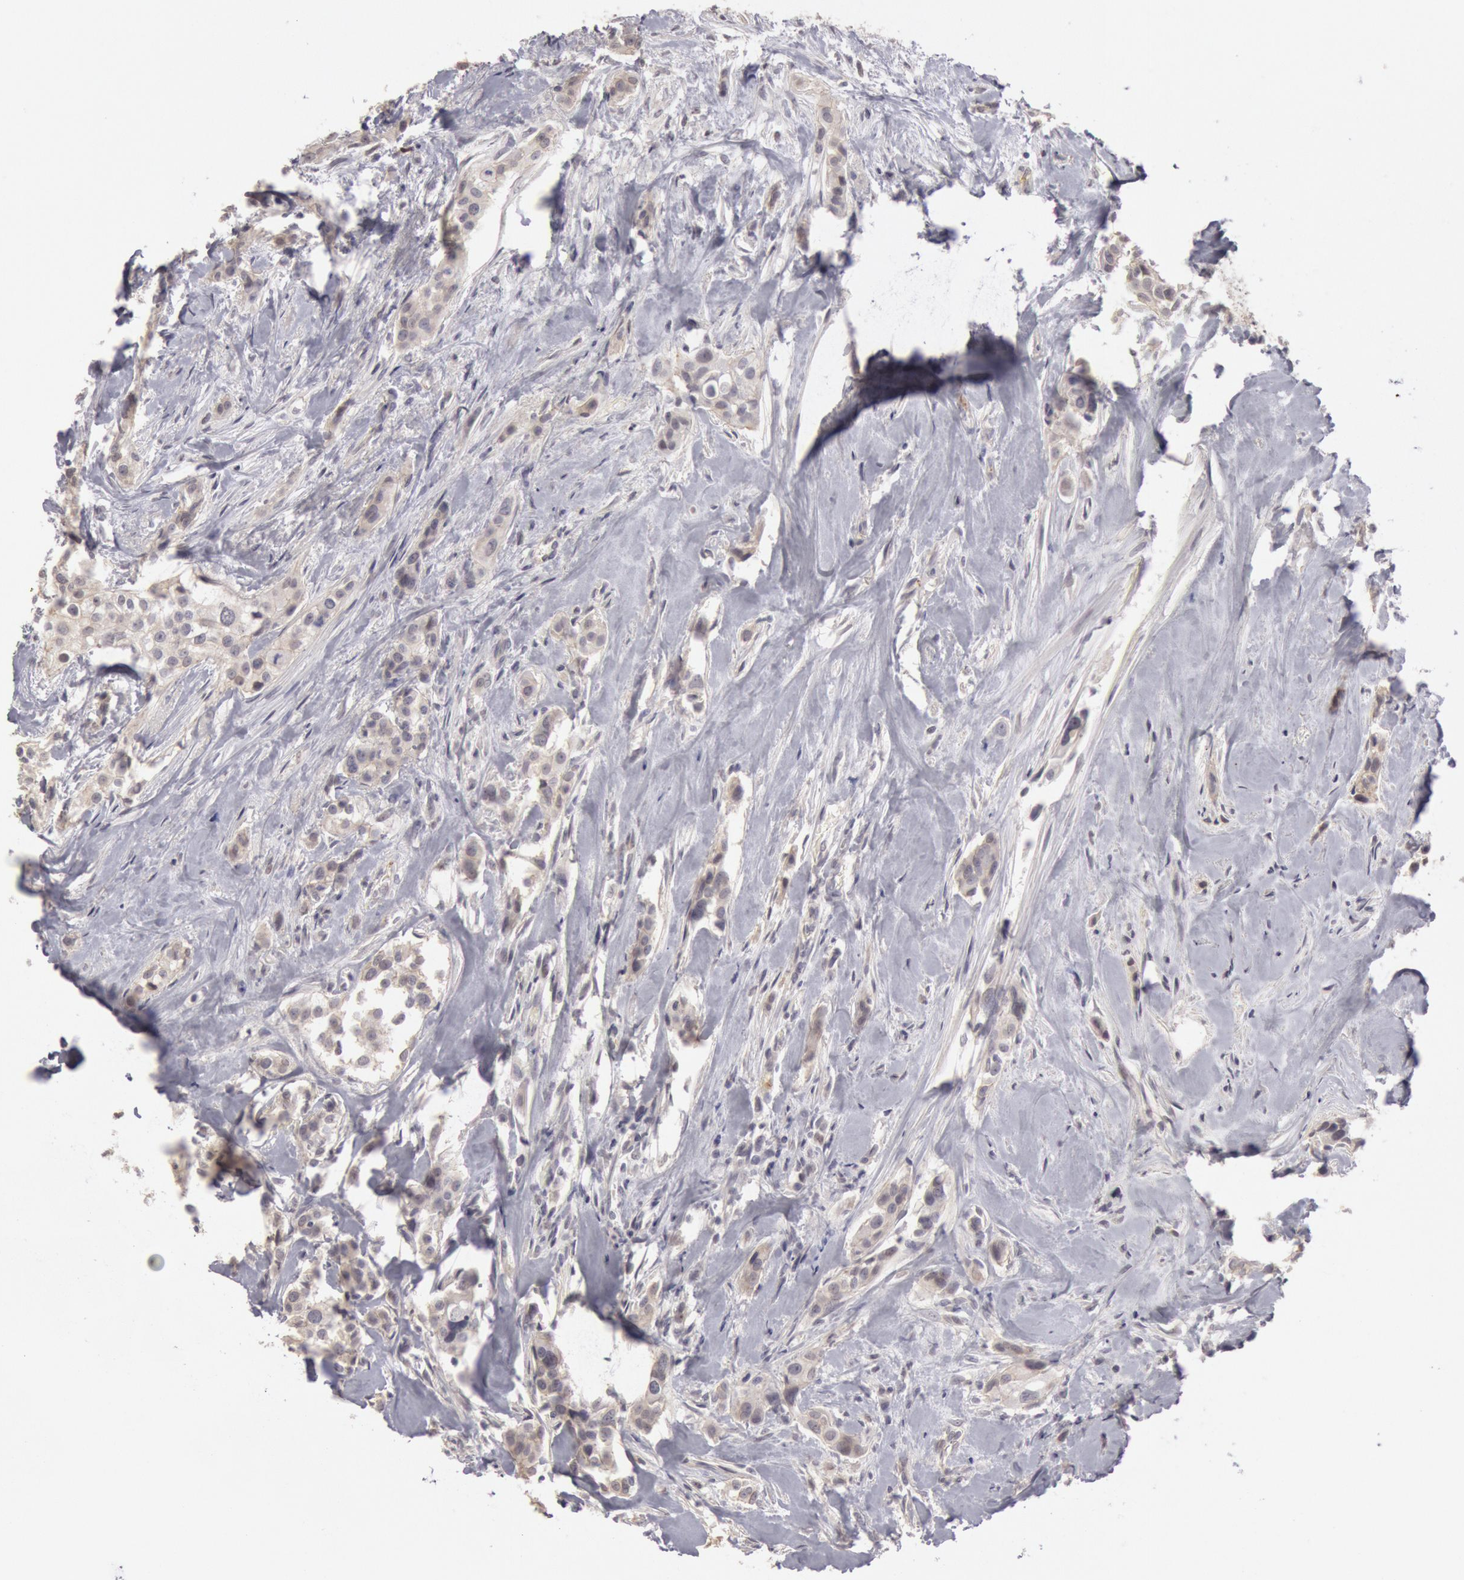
{"staining": {"intensity": "negative", "quantity": "none", "location": "none"}, "tissue": "breast cancer", "cell_type": "Tumor cells", "image_type": "cancer", "snomed": [{"axis": "morphology", "description": "Duct carcinoma"}, {"axis": "topography", "description": "Breast"}], "caption": "Immunohistochemical staining of human breast intraductal carcinoma displays no significant positivity in tumor cells.", "gene": "RIMBP3C", "patient": {"sex": "female", "age": 45}}